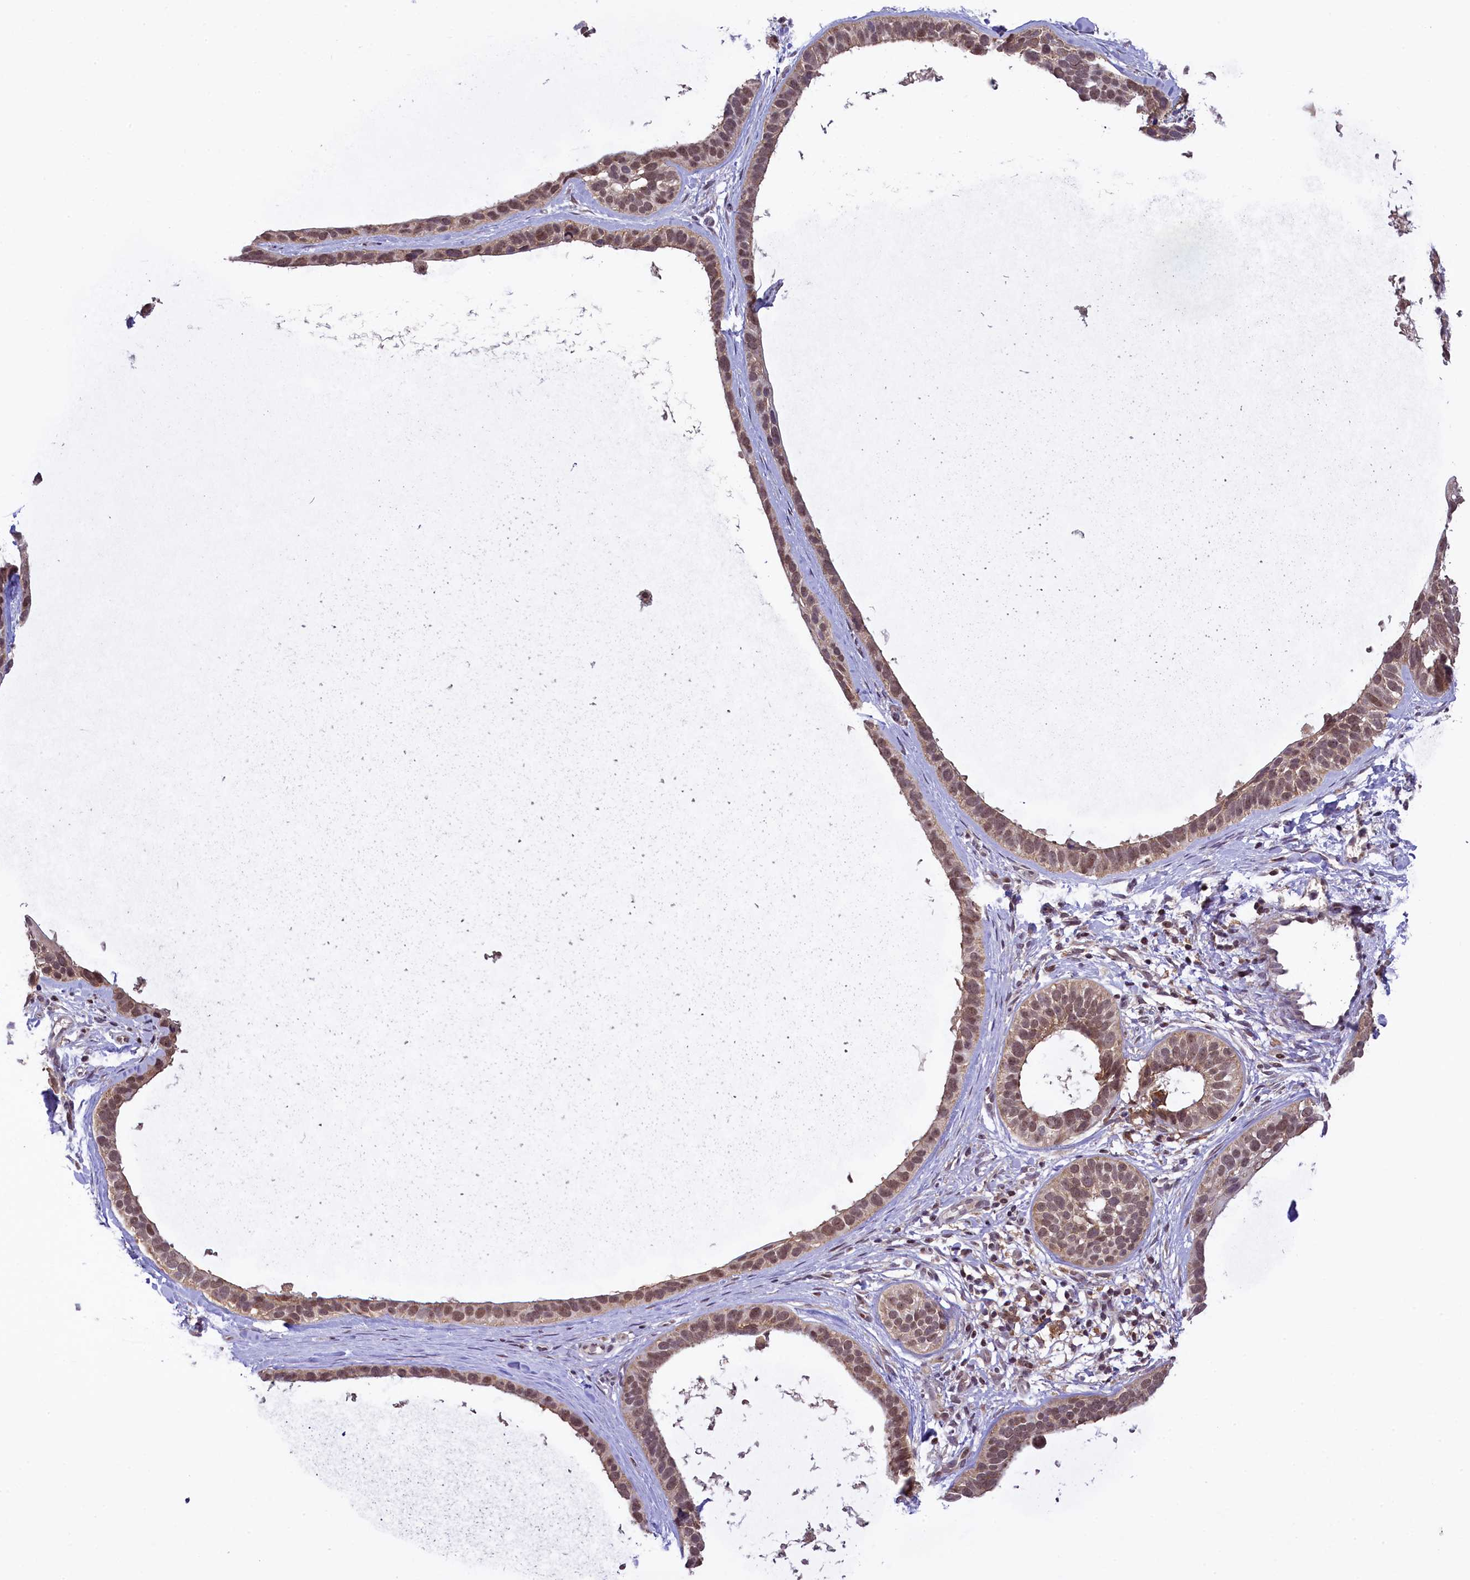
{"staining": {"intensity": "weak", "quantity": ">75%", "location": "cytoplasmic/membranous,nuclear"}, "tissue": "skin cancer", "cell_type": "Tumor cells", "image_type": "cancer", "snomed": [{"axis": "morphology", "description": "Basal cell carcinoma"}, {"axis": "topography", "description": "Skin"}], "caption": "Tumor cells demonstrate weak cytoplasmic/membranous and nuclear positivity in about >75% of cells in skin cancer. The protein is stained brown, and the nuclei are stained in blue (DAB IHC with brightfield microscopy, high magnification).", "gene": "RBBP8", "patient": {"sex": "male", "age": 62}}